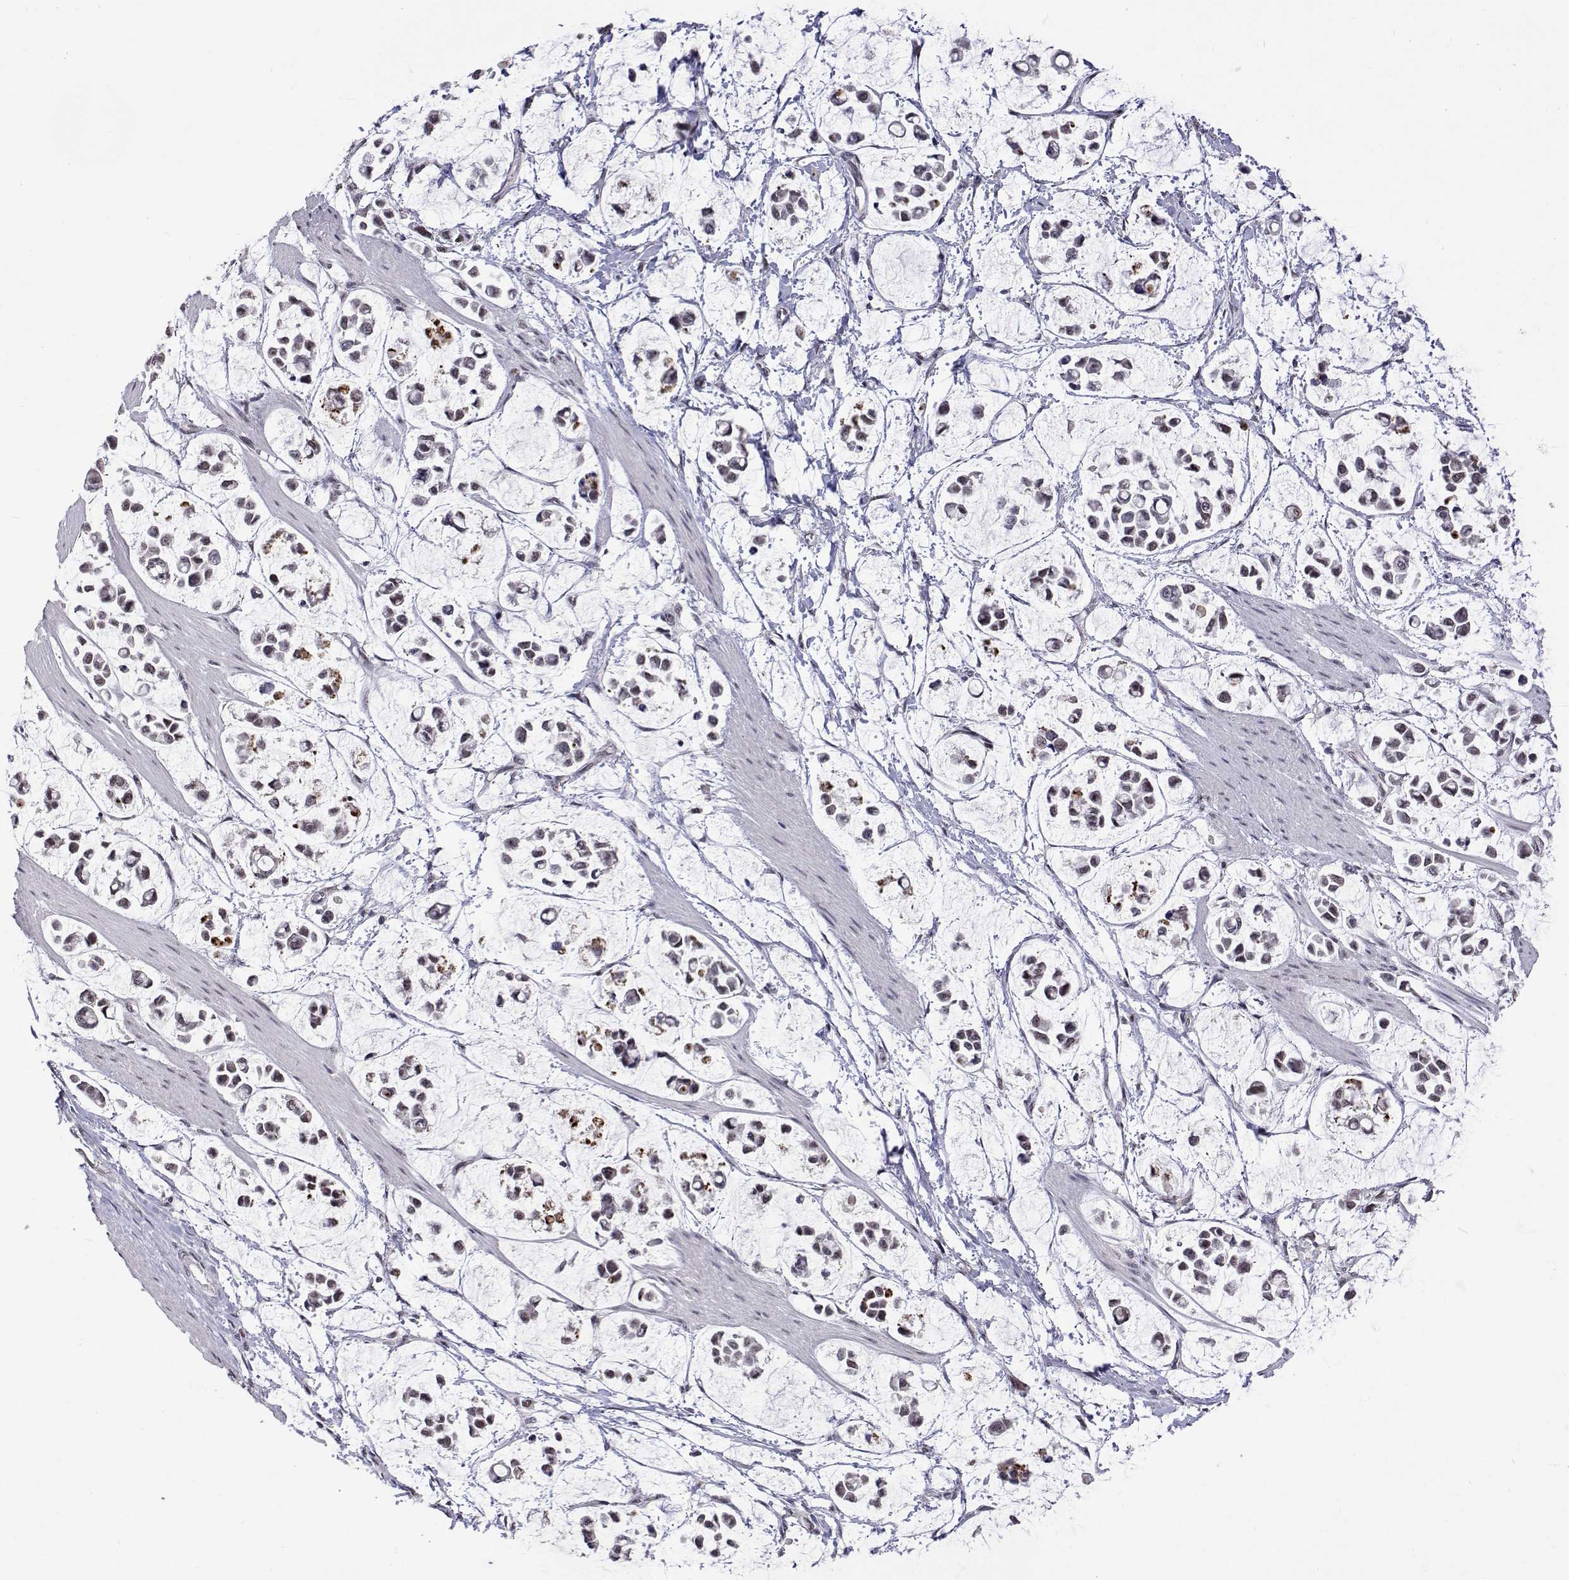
{"staining": {"intensity": "weak", "quantity": "<25%", "location": "nuclear"}, "tissue": "stomach cancer", "cell_type": "Tumor cells", "image_type": "cancer", "snomed": [{"axis": "morphology", "description": "Adenocarcinoma, NOS"}, {"axis": "topography", "description": "Stomach"}], "caption": "Tumor cells are negative for brown protein staining in adenocarcinoma (stomach).", "gene": "HNRNPA0", "patient": {"sex": "male", "age": 82}}